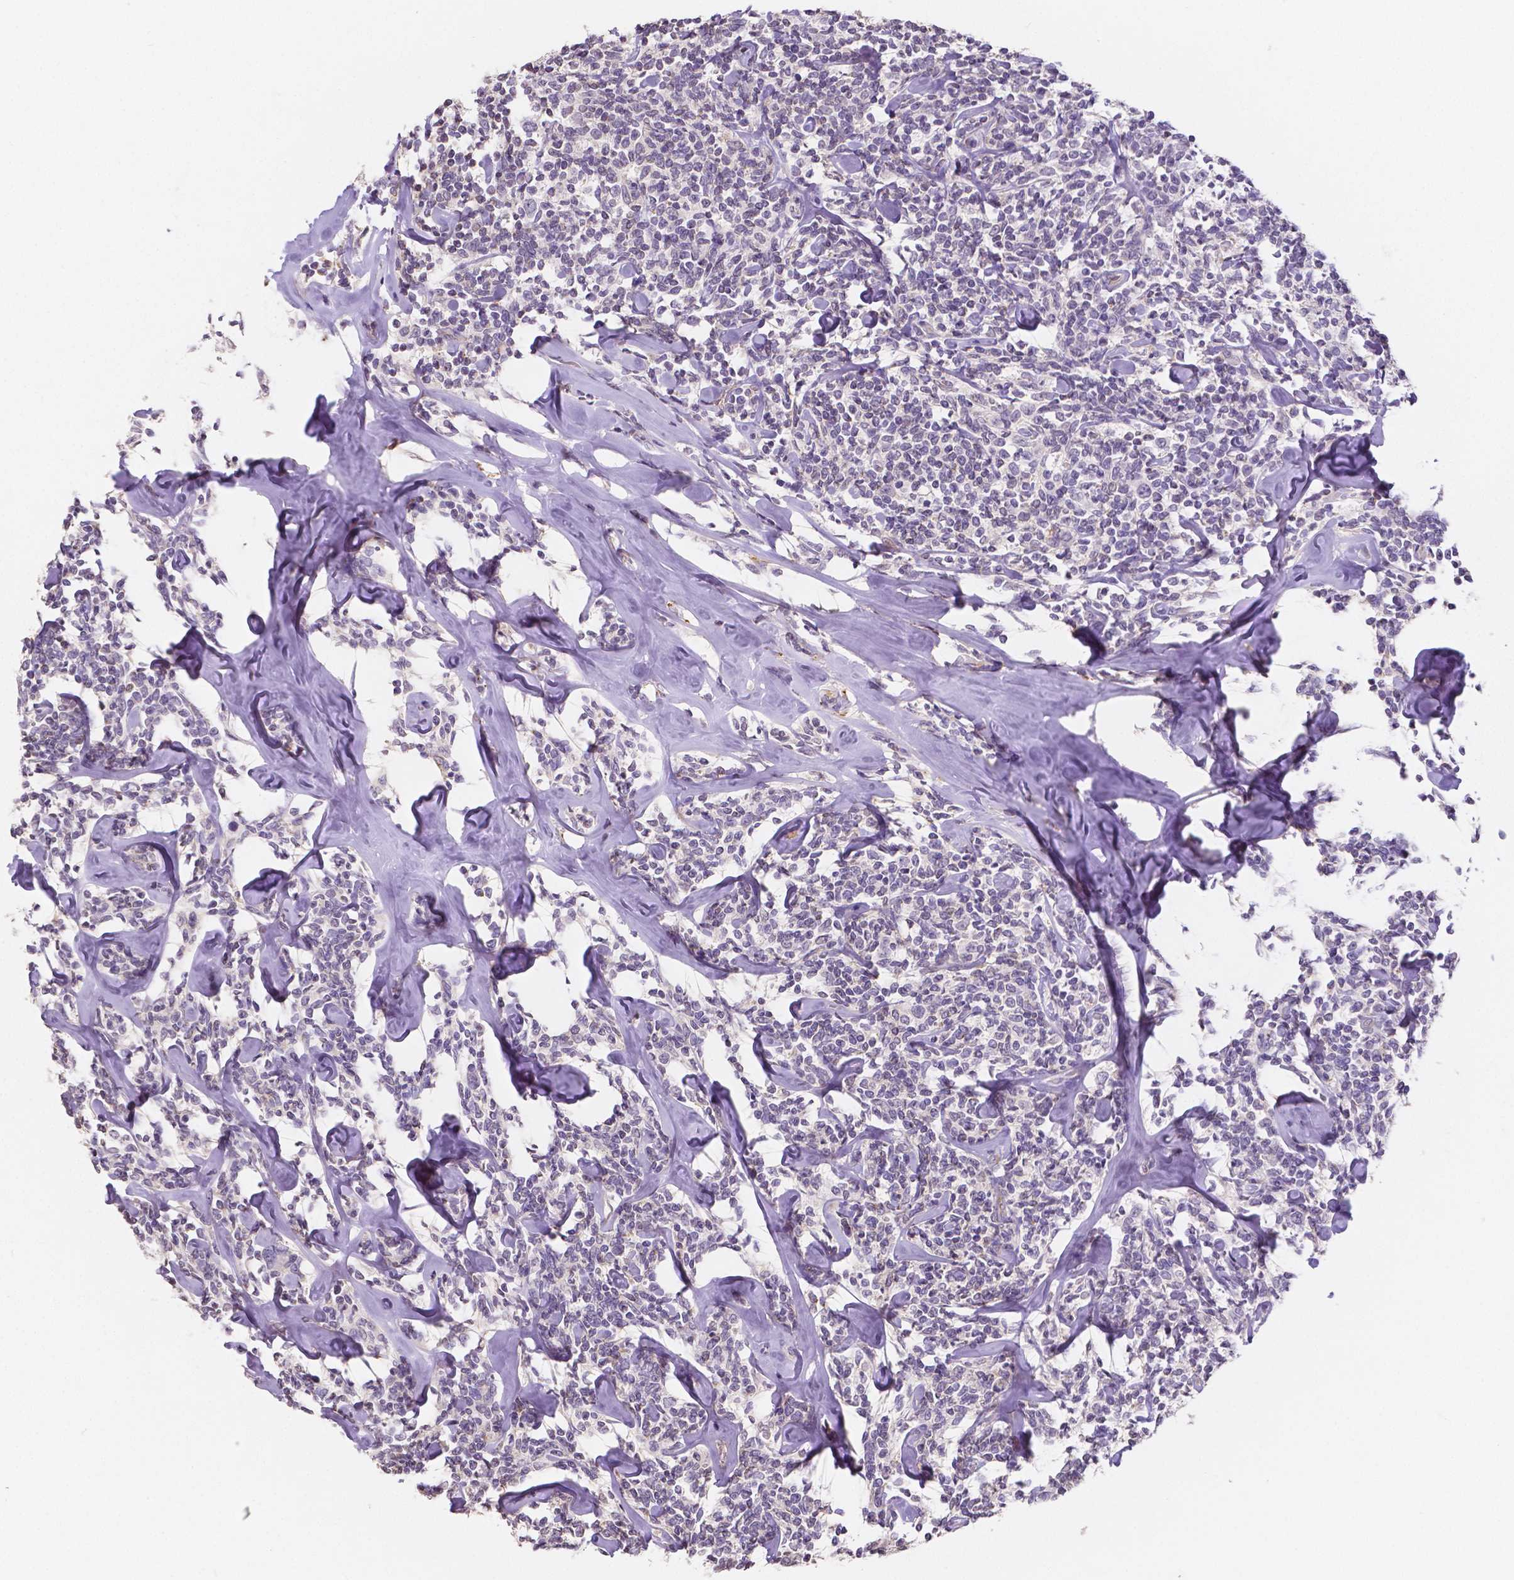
{"staining": {"intensity": "negative", "quantity": "none", "location": "none"}, "tissue": "lymphoma", "cell_type": "Tumor cells", "image_type": "cancer", "snomed": [{"axis": "morphology", "description": "Malignant lymphoma, non-Hodgkin's type, Low grade"}, {"axis": "topography", "description": "Lymph node"}], "caption": "Micrograph shows no protein expression in tumor cells of low-grade malignant lymphoma, non-Hodgkin's type tissue.", "gene": "ELAVL2", "patient": {"sex": "female", "age": 56}}